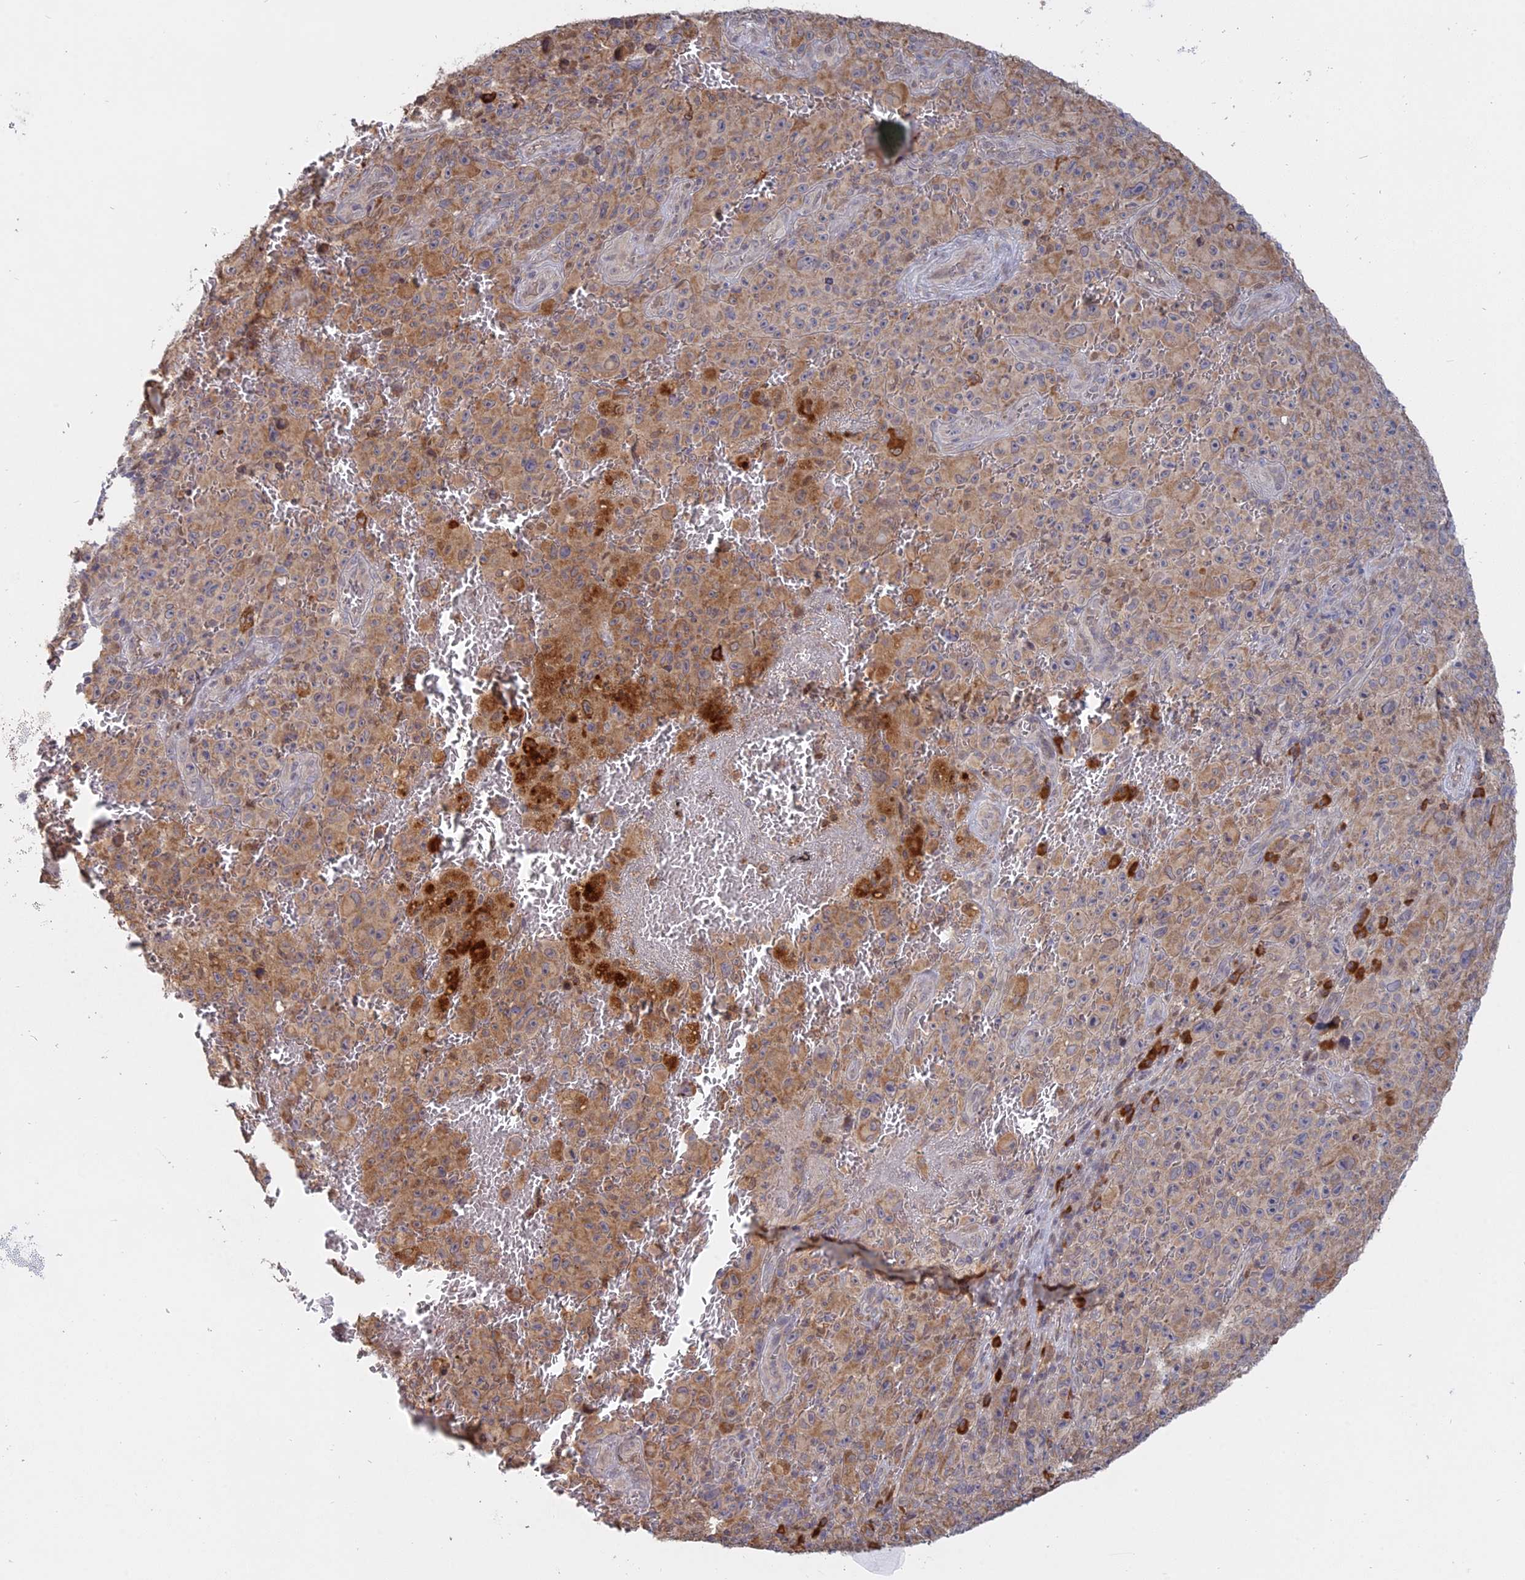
{"staining": {"intensity": "moderate", "quantity": ">75%", "location": "cytoplasmic/membranous"}, "tissue": "melanoma", "cell_type": "Tumor cells", "image_type": "cancer", "snomed": [{"axis": "morphology", "description": "Malignant melanoma, NOS"}, {"axis": "topography", "description": "Skin"}], "caption": "The histopathology image displays a brown stain indicating the presence of a protein in the cytoplasmic/membranous of tumor cells in malignant melanoma.", "gene": "TMEM208", "patient": {"sex": "female", "age": 82}}